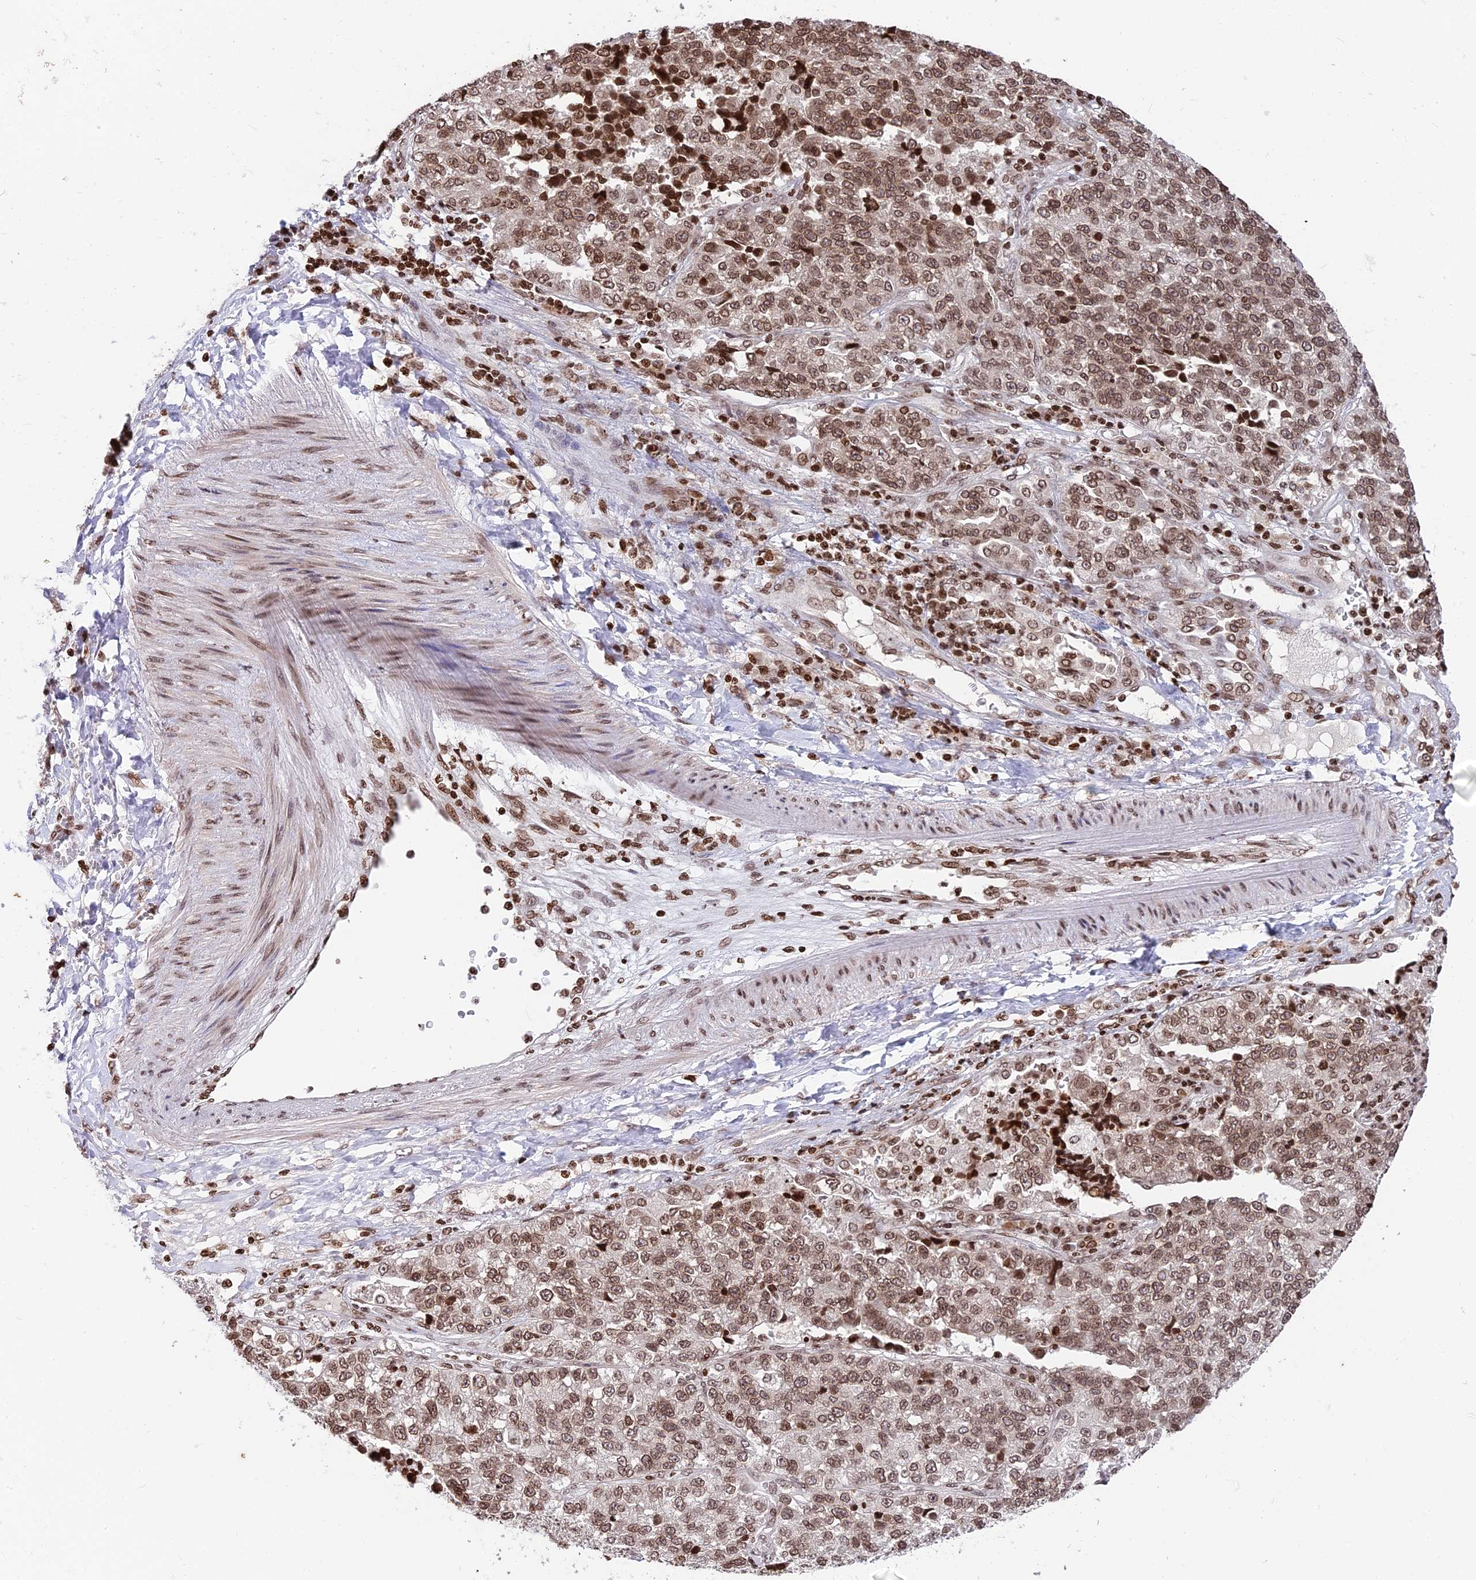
{"staining": {"intensity": "moderate", "quantity": ">75%", "location": "nuclear"}, "tissue": "lung cancer", "cell_type": "Tumor cells", "image_type": "cancer", "snomed": [{"axis": "morphology", "description": "Adenocarcinoma, NOS"}, {"axis": "topography", "description": "Lung"}], "caption": "Lung cancer tissue exhibits moderate nuclear expression in approximately >75% of tumor cells, visualized by immunohistochemistry. (DAB (3,3'-diaminobenzidine) IHC, brown staining for protein, blue staining for nuclei).", "gene": "TET2", "patient": {"sex": "male", "age": 49}}